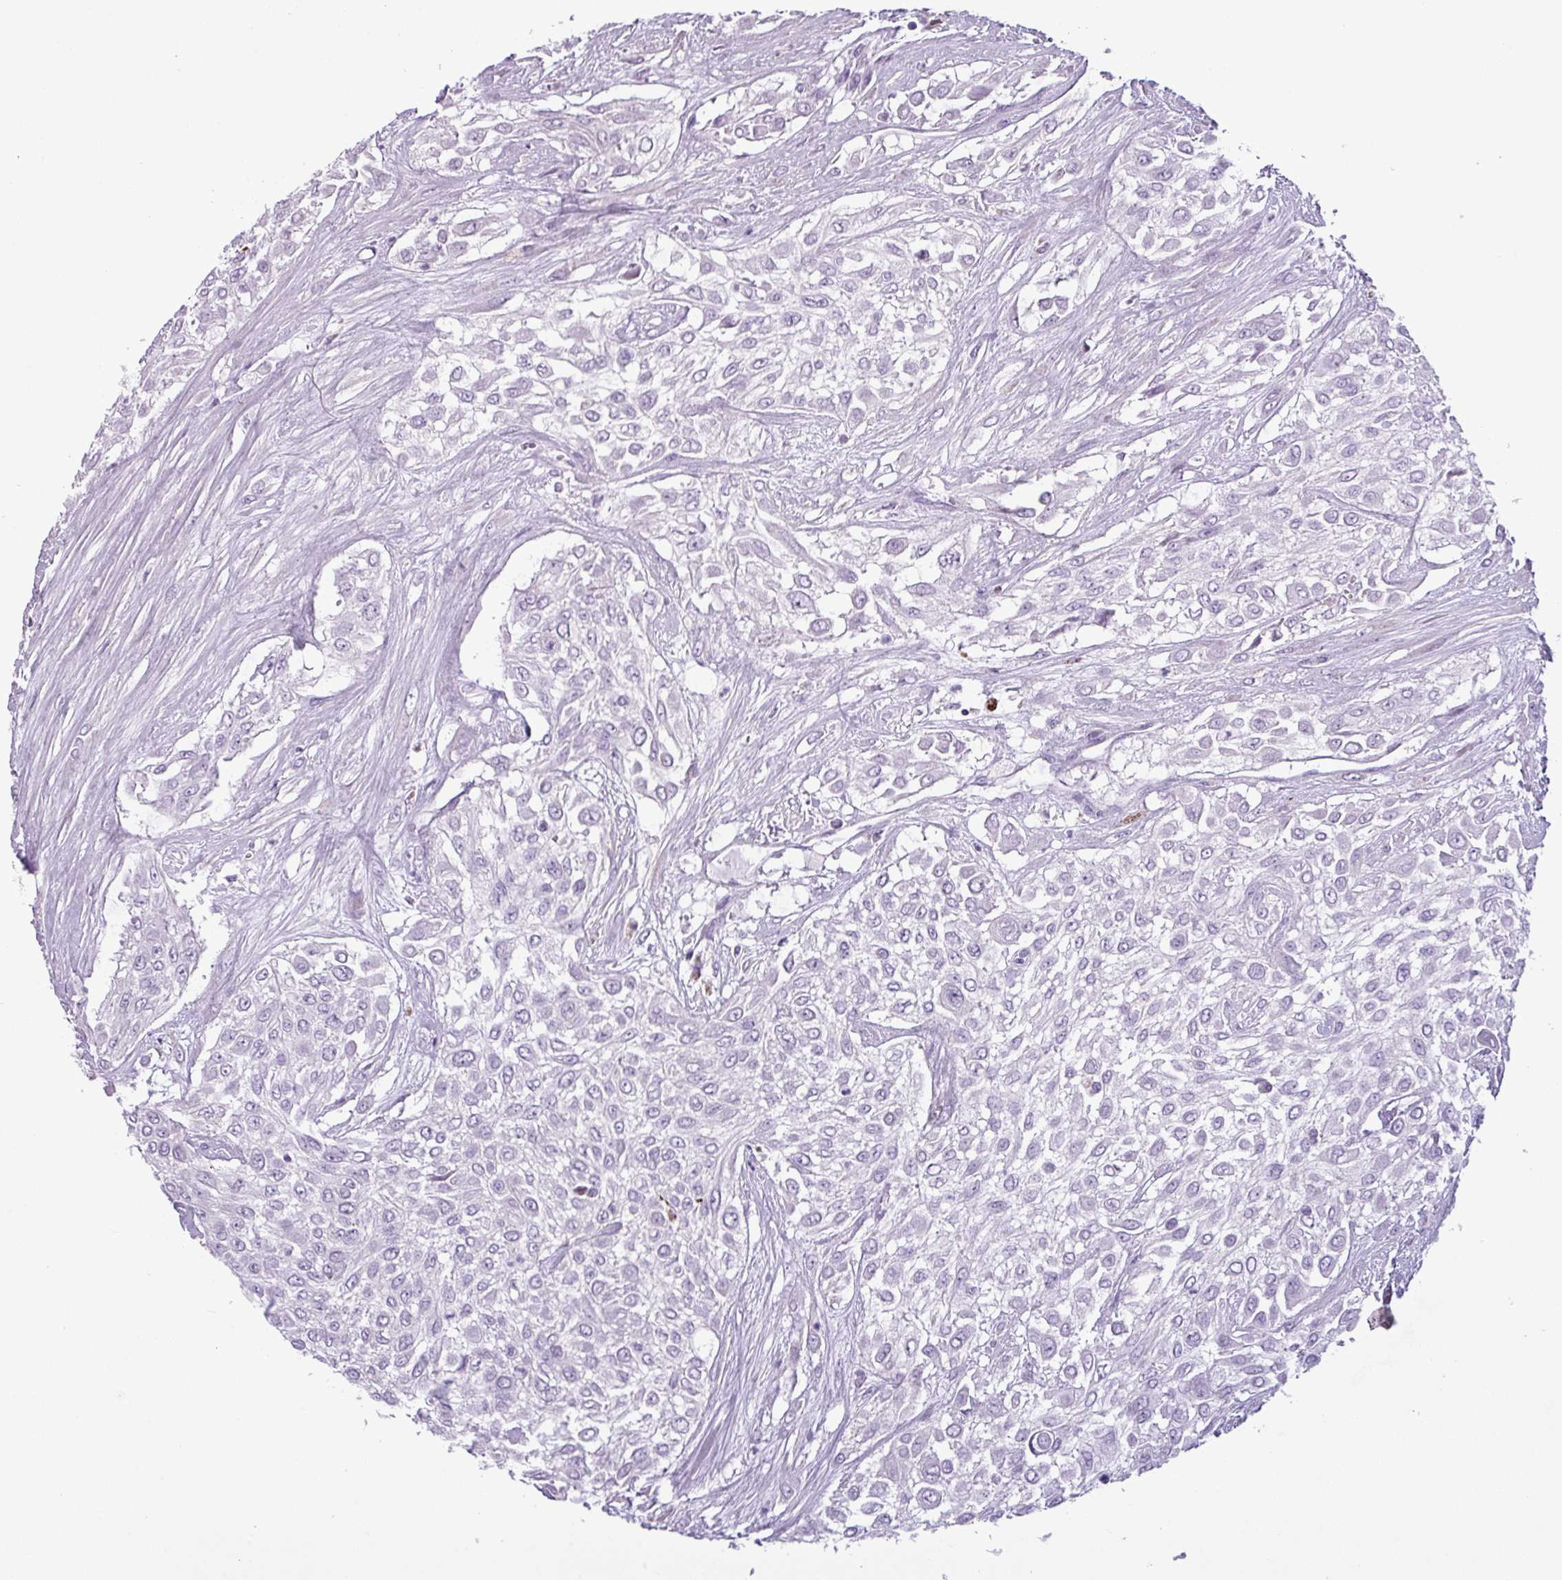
{"staining": {"intensity": "negative", "quantity": "none", "location": "none"}, "tissue": "urothelial cancer", "cell_type": "Tumor cells", "image_type": "cancer", "snomed": [{"axis": "morphology", "description": "Urothelial carcinoma, High grade"}, {"axis": "topography", "description": "Urinary bladder"}], "caption": "There is no significant positivity in tumor cells of high-grade urothelial carcinoma.", "gene": "ZNF667", "patient": {"sex": "male", "age": 57}}